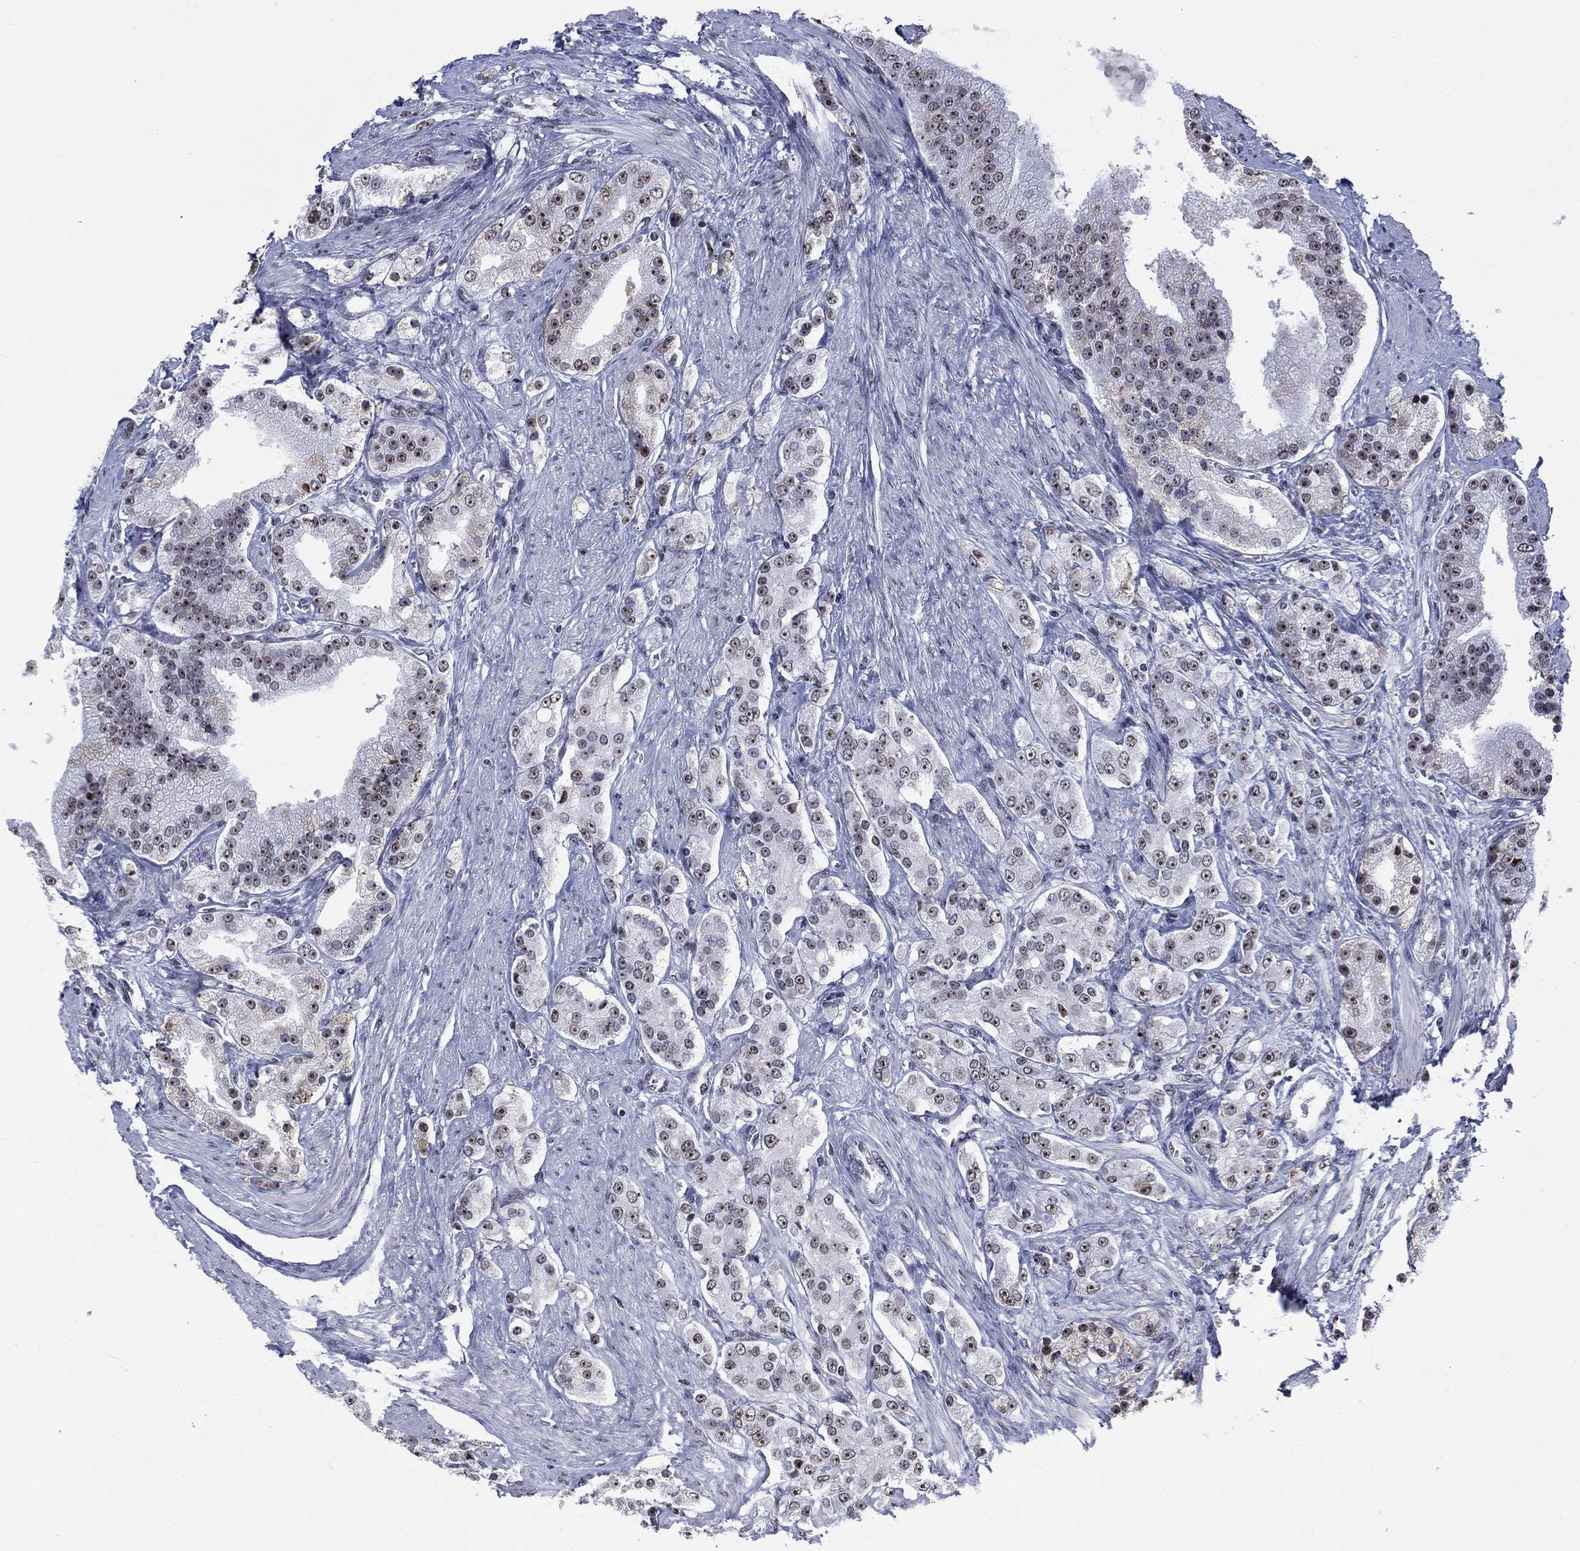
{"staining": {"intensity": "moderate", "quantity": "<25%", "location": "nuclear"}, "tissue": "prostate cancer", "cell_type": "Tumor cells", "image_type": "cancer", "snomed": [{"axis": "morphology", "description": "Adenocarcinoma, NOS"}, {"axis": "topography", "description": "Prostate and seminal vesicle, NOS"}, {"axis": "topography", "description": "Prostate"}], "caption": "DAB (3,3'-diaminobenzidine) immunohistochemical staining of human adenocarcinoma (prostate) shows moderate nuclear protein positivity in about <25% of tumor cells. (DAB (3,3'-diaminobenzidine) IHC with brightfield microscopy, high magnification).", "gene": "CSRNP3", "patient": {"sex": "male", "age": 67}}